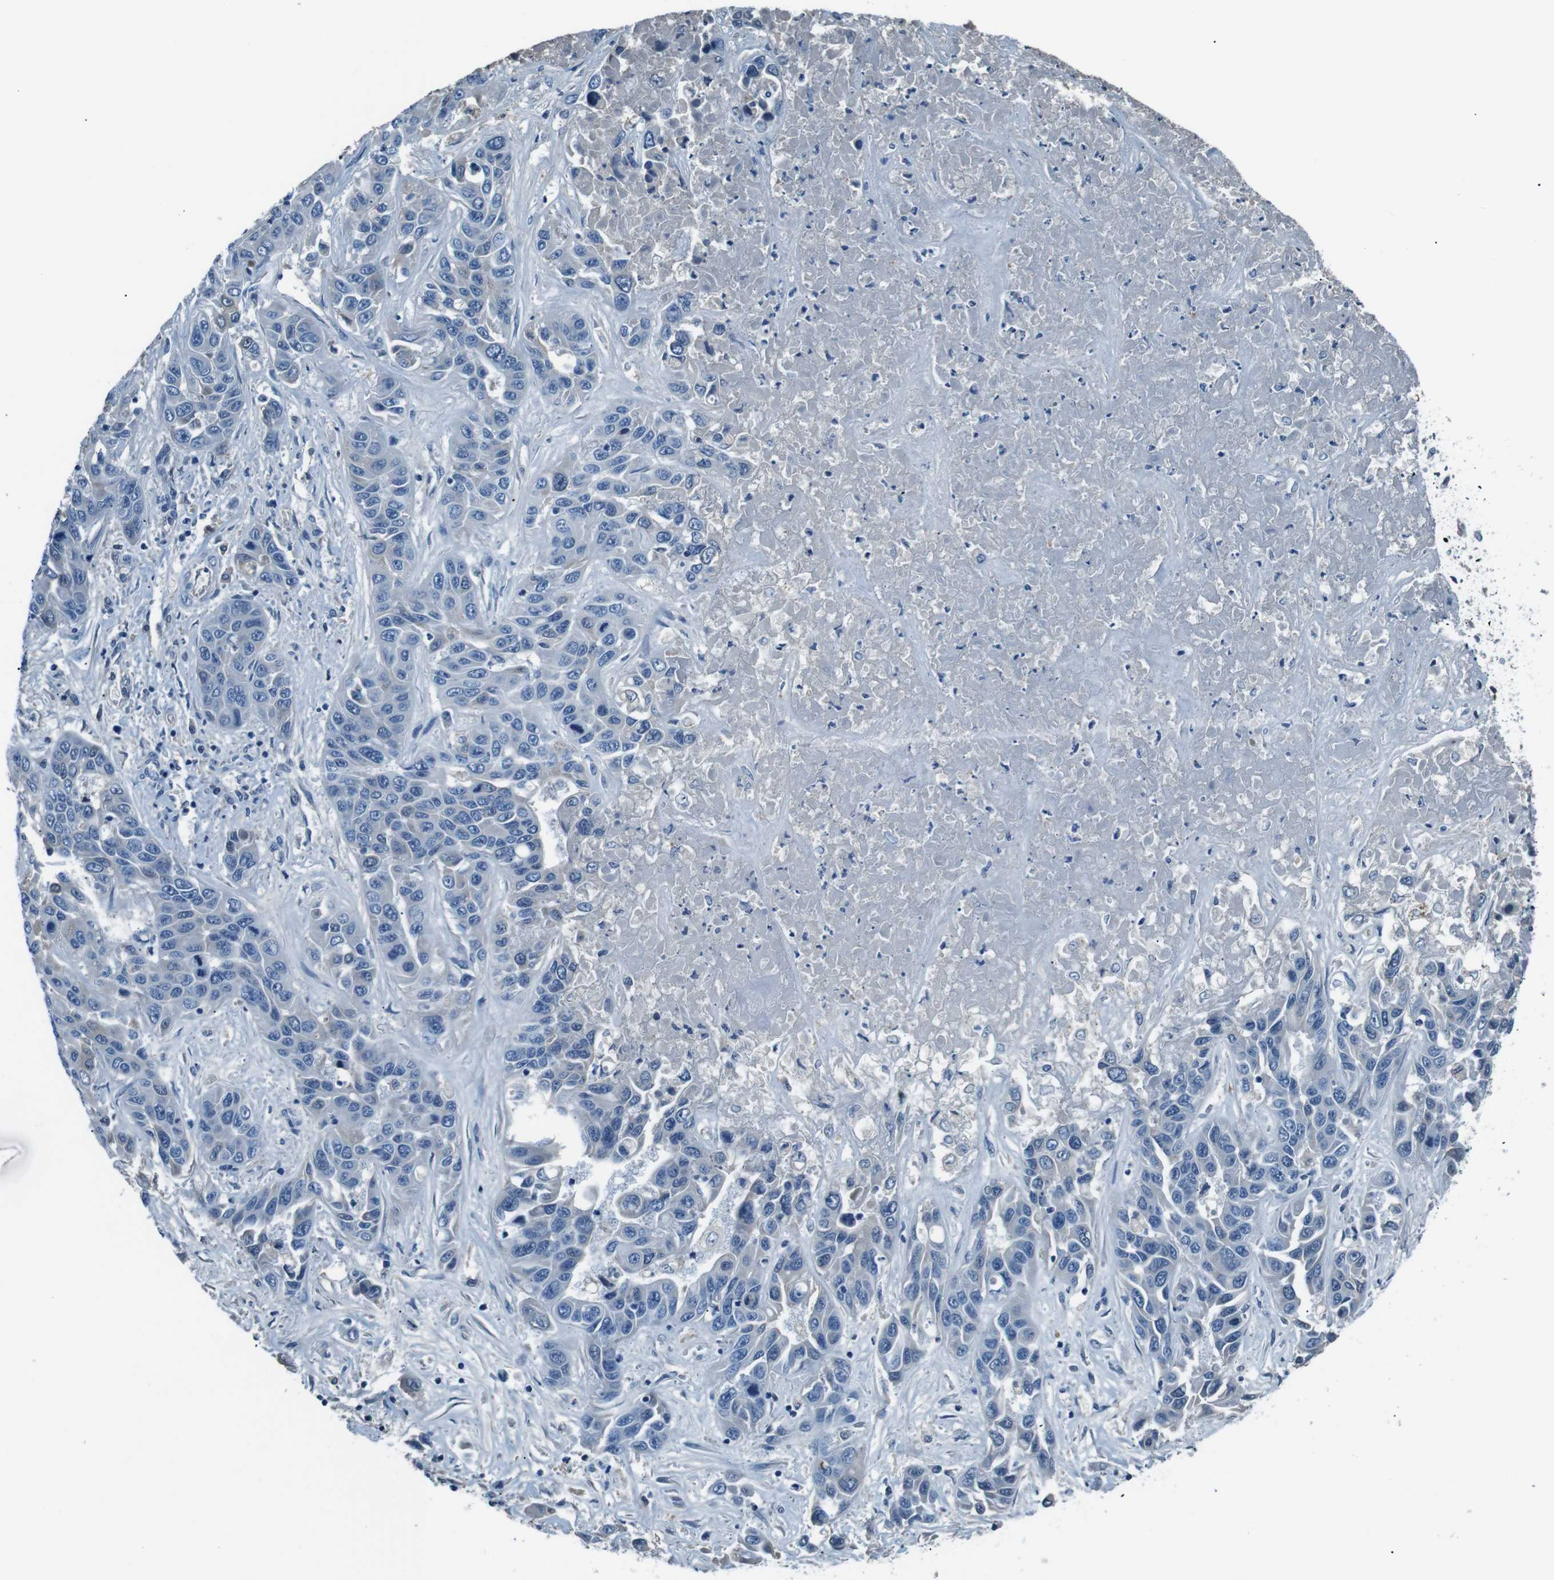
{"staining": {"intensity": "negative", "quantity": "none", "location": "none"}, "tissue": "liver cancer", "cell_type": "Tumor cells", "image_type": "cancer", "snomed": [{"axis": "morphology", "description": "Cholangiocarcinoma"}, {"axis": "topography", "description": "Liver"}], "caption": "High power microscopy photomicrograph of an immunohistochemistry (IHC) micrograph of liver cholangiocarcinoma, revealing no significant expression in tumor cells. The staining is performed using DAB brown chromogen with nuclei counter-stained in using hematoxylin.", "gene": "LEP", "patient": {"sex": "female", "age": 52}}